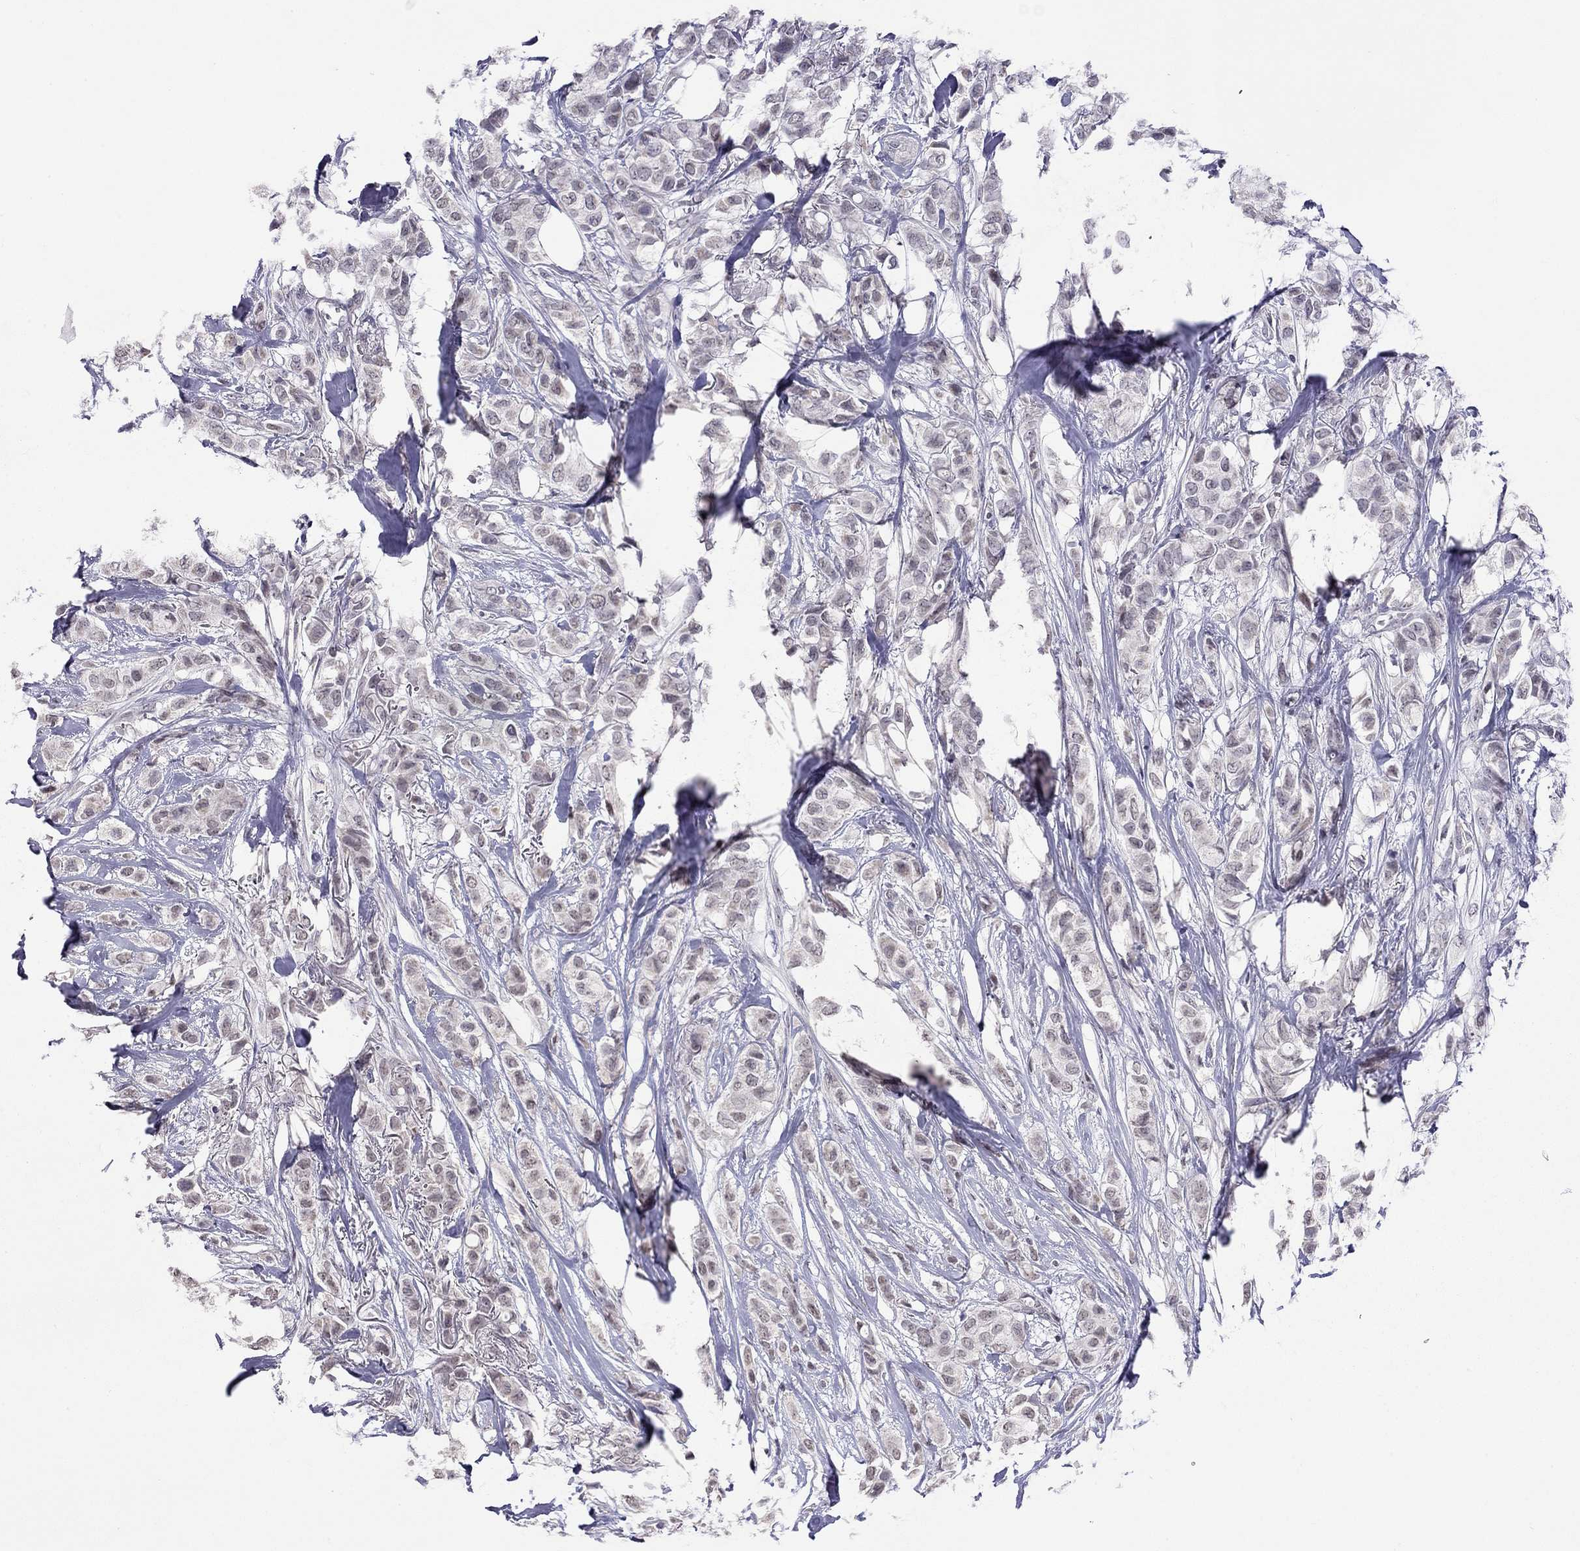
{"staining": {"intensity": "negative", "quantity": "none", "location": "none"}, "tissue": "breast cancer", "cell_type": "Tumor cells", "image_type": "cancer", "snomed": [{"axis": "morphology", "description": "Duct carcinoma"}, {"axis": "topography", "description": "Breast"}], "caption": "Protein analysis of invasive ductal carcinoma (breast) displays no significant positivity in tumor cells.", "gene": "HES5", "patient": {"sex": "female", "age": 85}}